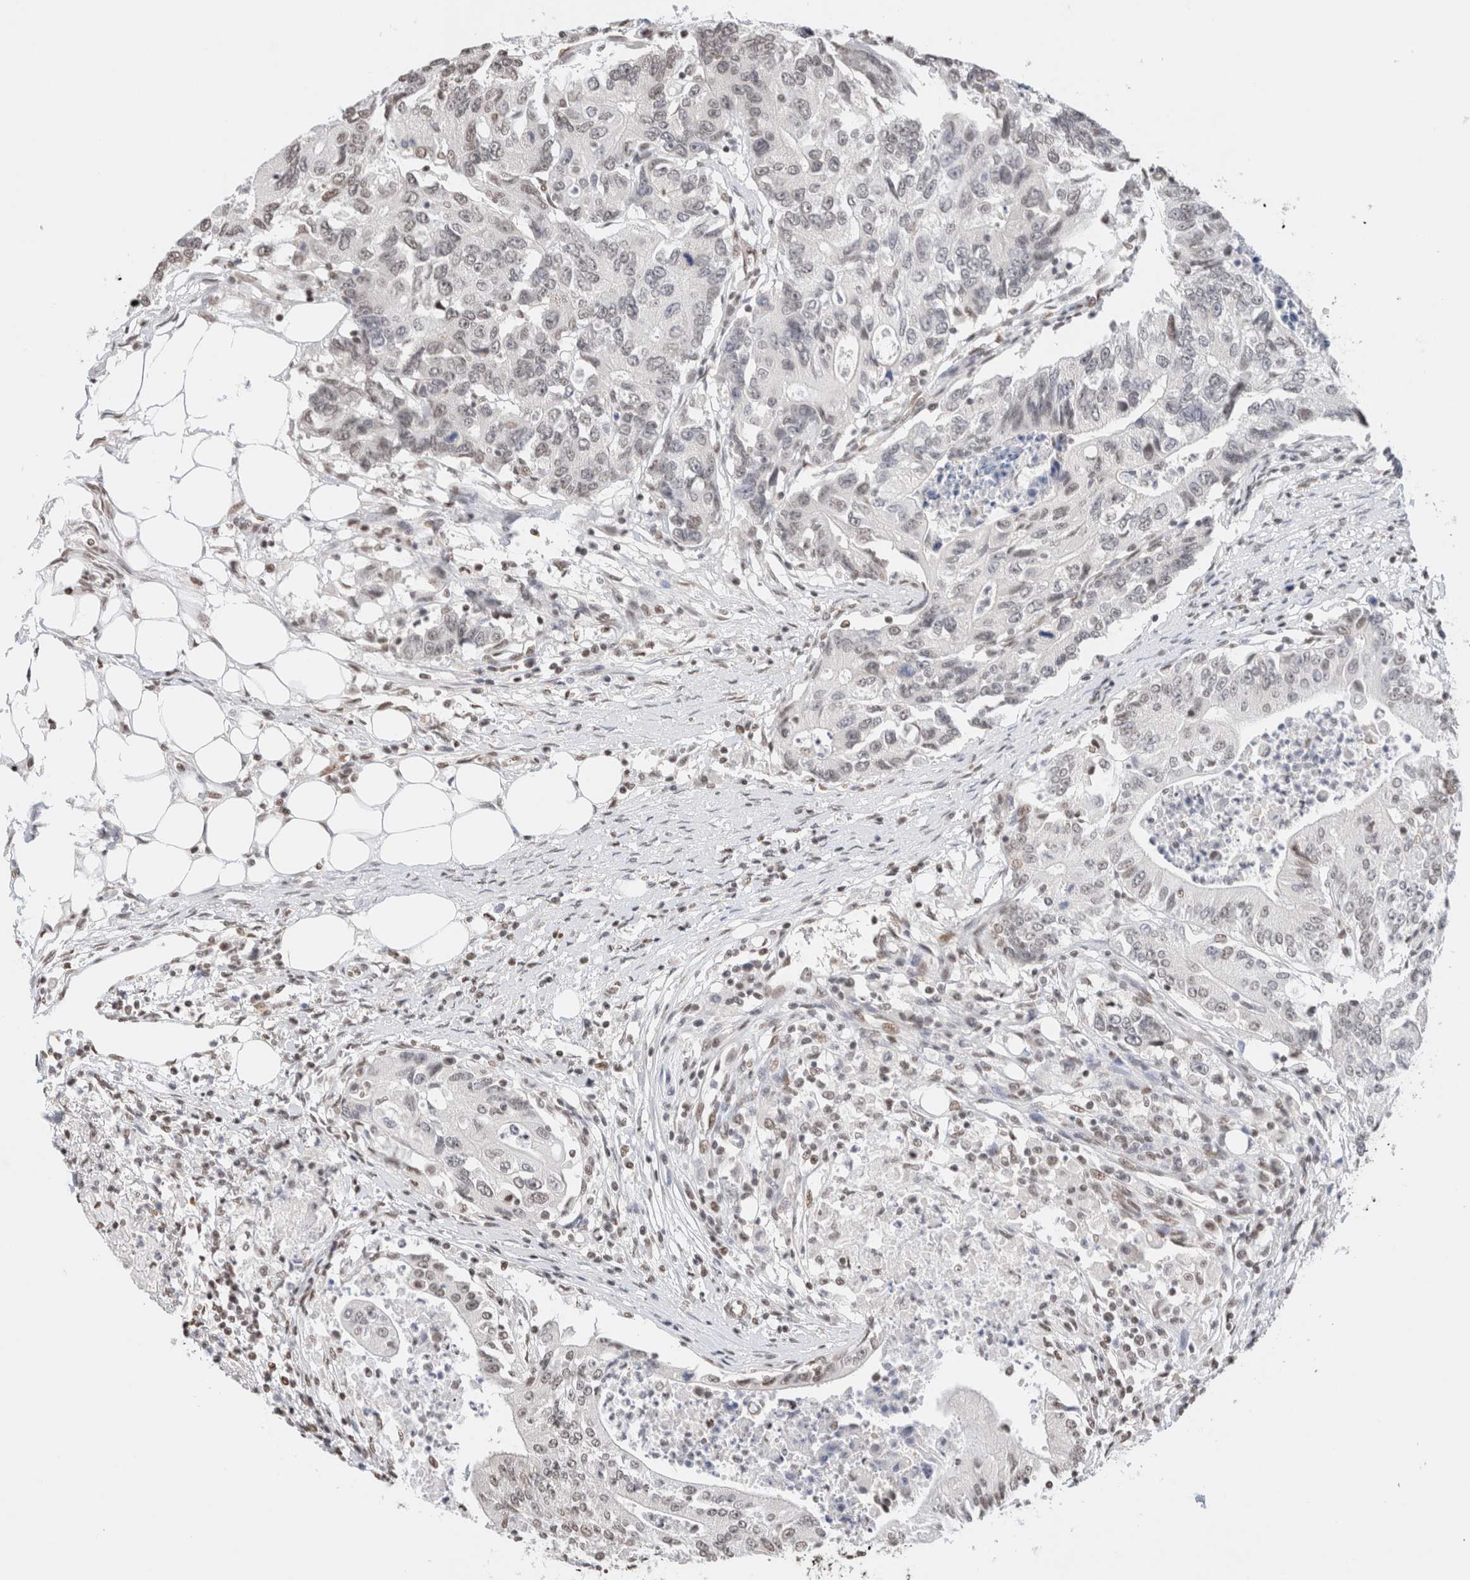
{"staining": {"intensity": "weak", "quantity": "25%-75%", "location": "nuclear"}, "tissue": "colorectal cancer", "cell_type": "Tumor cells", "image_type": "cancer", "snomed": [{"axis": "morphology", "description": "Adenocarcinoma, NOS"}, {"axis": "topography", "description": "Colon"}], "caption": "Immunohistochemistry (IHC) (DAB) staining of colorectal cancer displays weak nuclear protein staining in approximately 25%-75% of tumor cells. The protein is stained brown, and the nuclei are stained in blue (DAB (3,3'-diaminobenzidine) IHC with brightfield microscopy, high magnification).", "gene": "SUPT3H", "patient": {"sex": "female", "age": 77}}